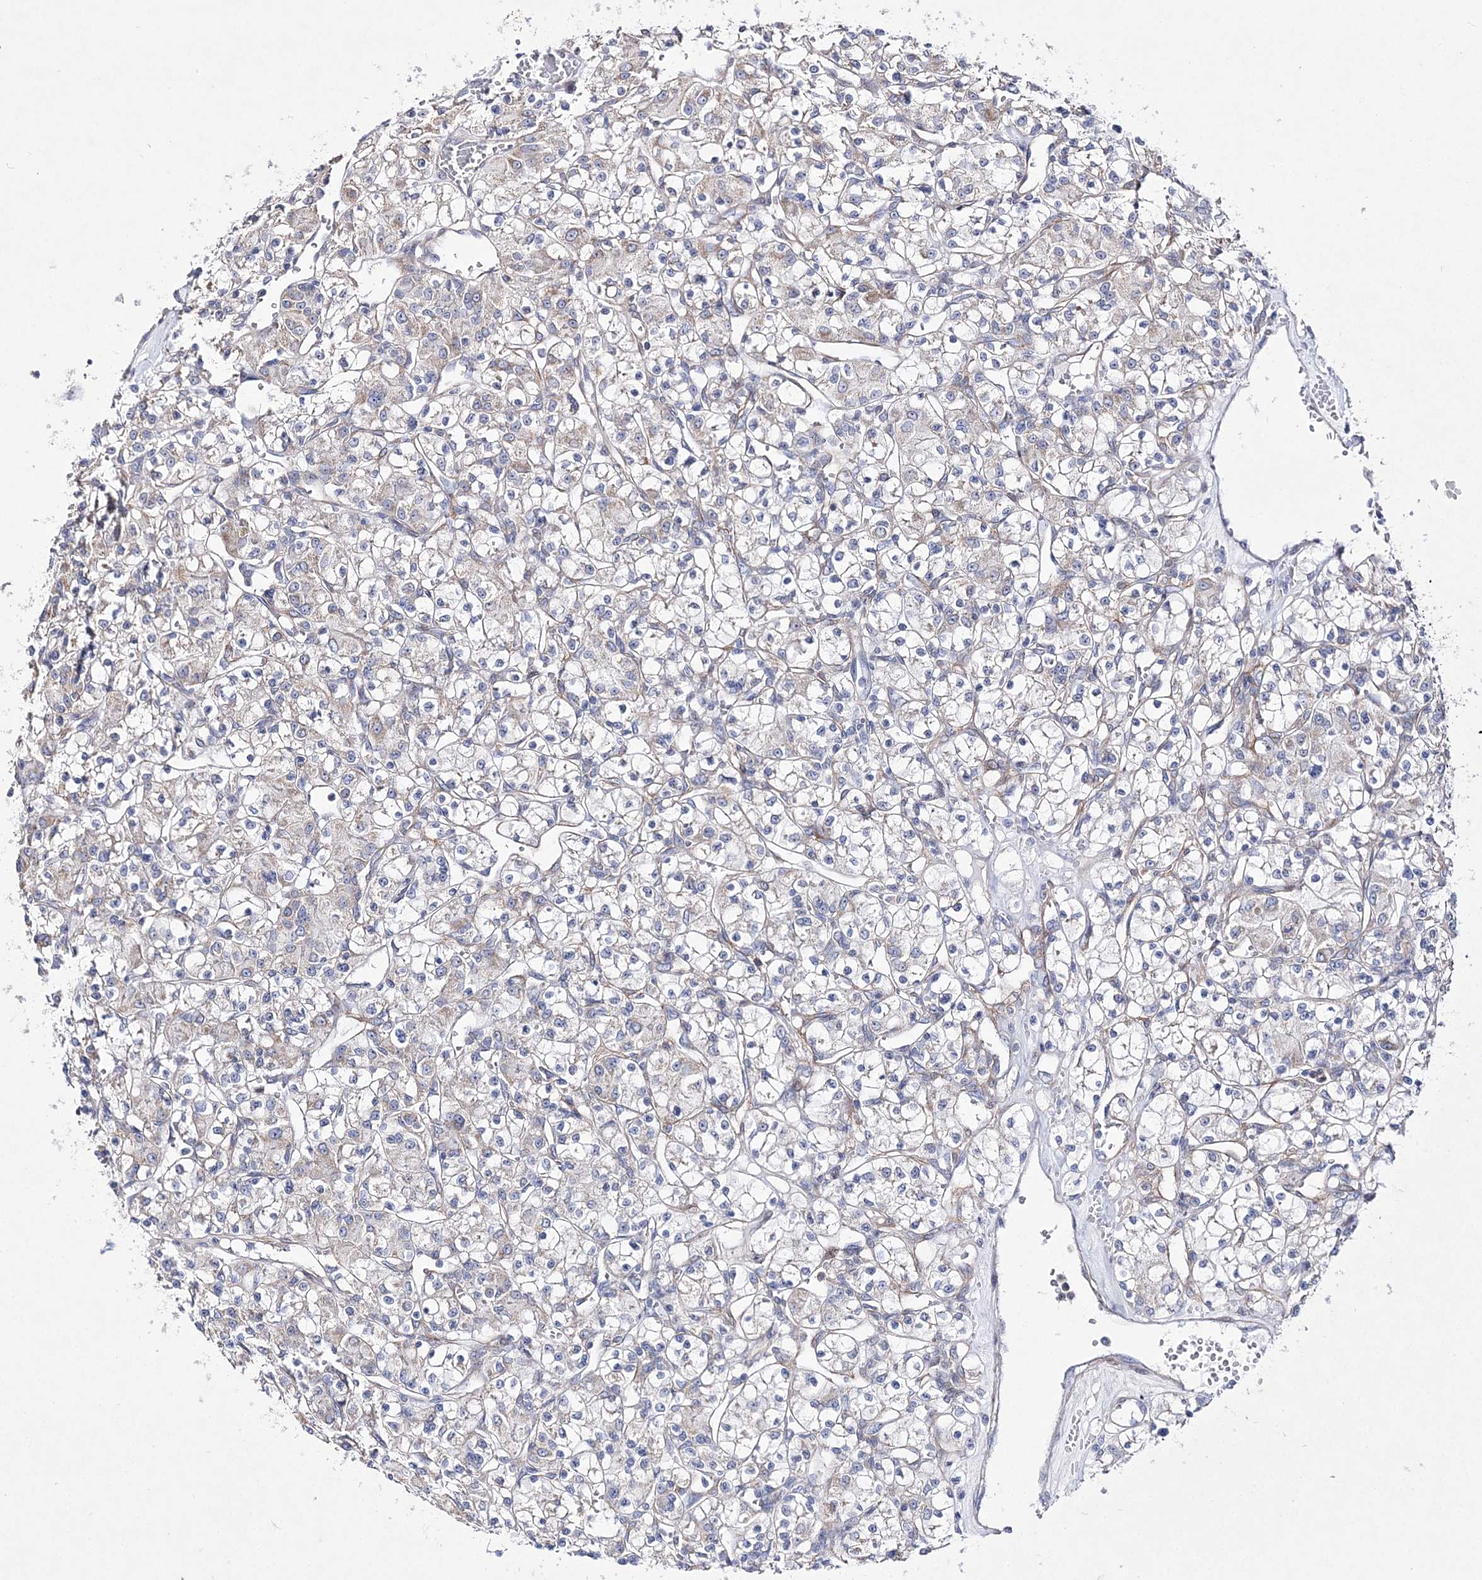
{"staining": {"intensity": "negative", "quantity": "none", "location": "none"}, "tissue": "renal cancer", "cell_type": "Tumor cells", "image_type": "cancer", "snomed": [{"axis": "morphology", "description": "Adenocarcinoma, NOS"}, {"axis": "topography", "description": "Kidney"}], "caption": "High power microscopy histopathology image of an immunohistochemistry image of renal cancer, revealing no significant expression in tumor cells.", "gene": "ANO1", "patient": {"sex": "female", "age": 59}}